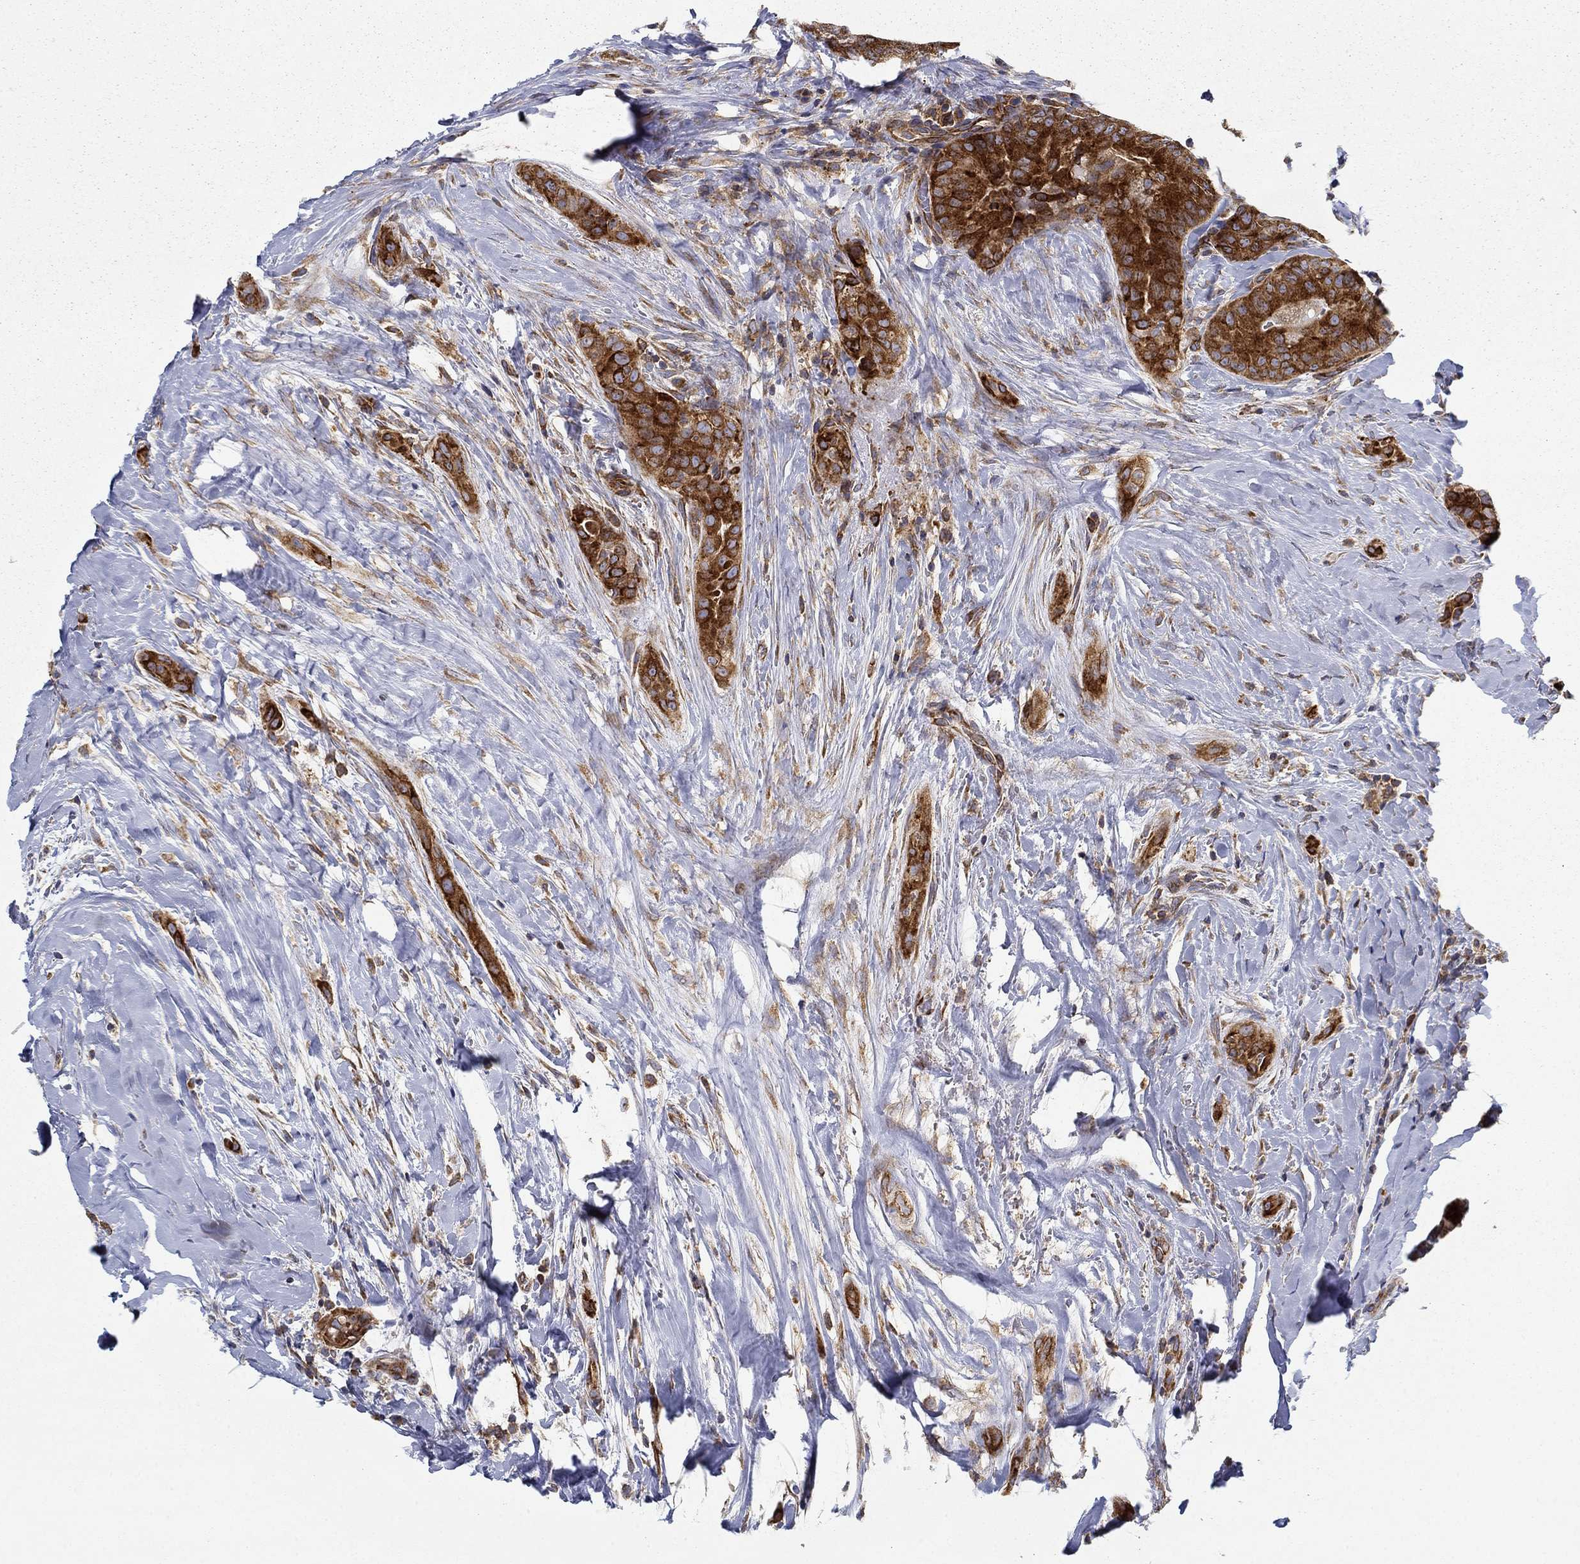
{"staining": {"intensity": "strong", "quantity": ">75%", "location": "cytoplasmic/membranous"}, "tissue": "thyroid cancer", "cell_type": "Tumor cells", "image_type": "cancer", "snomed": [{"axis": "morphology", "description": "Papillary adenocarcinoma, NOS"}, {"axis": "topography", "description": "Thyroid gland"}], "caption": "Tumor cells show high levels of strong cytoplasmic/membranous positivity in approximately >75% of cells in human papillary adenocarcinoma (thyroid).", "gene": "FXR1", "patient": {"sex": "male", "age": 61}}